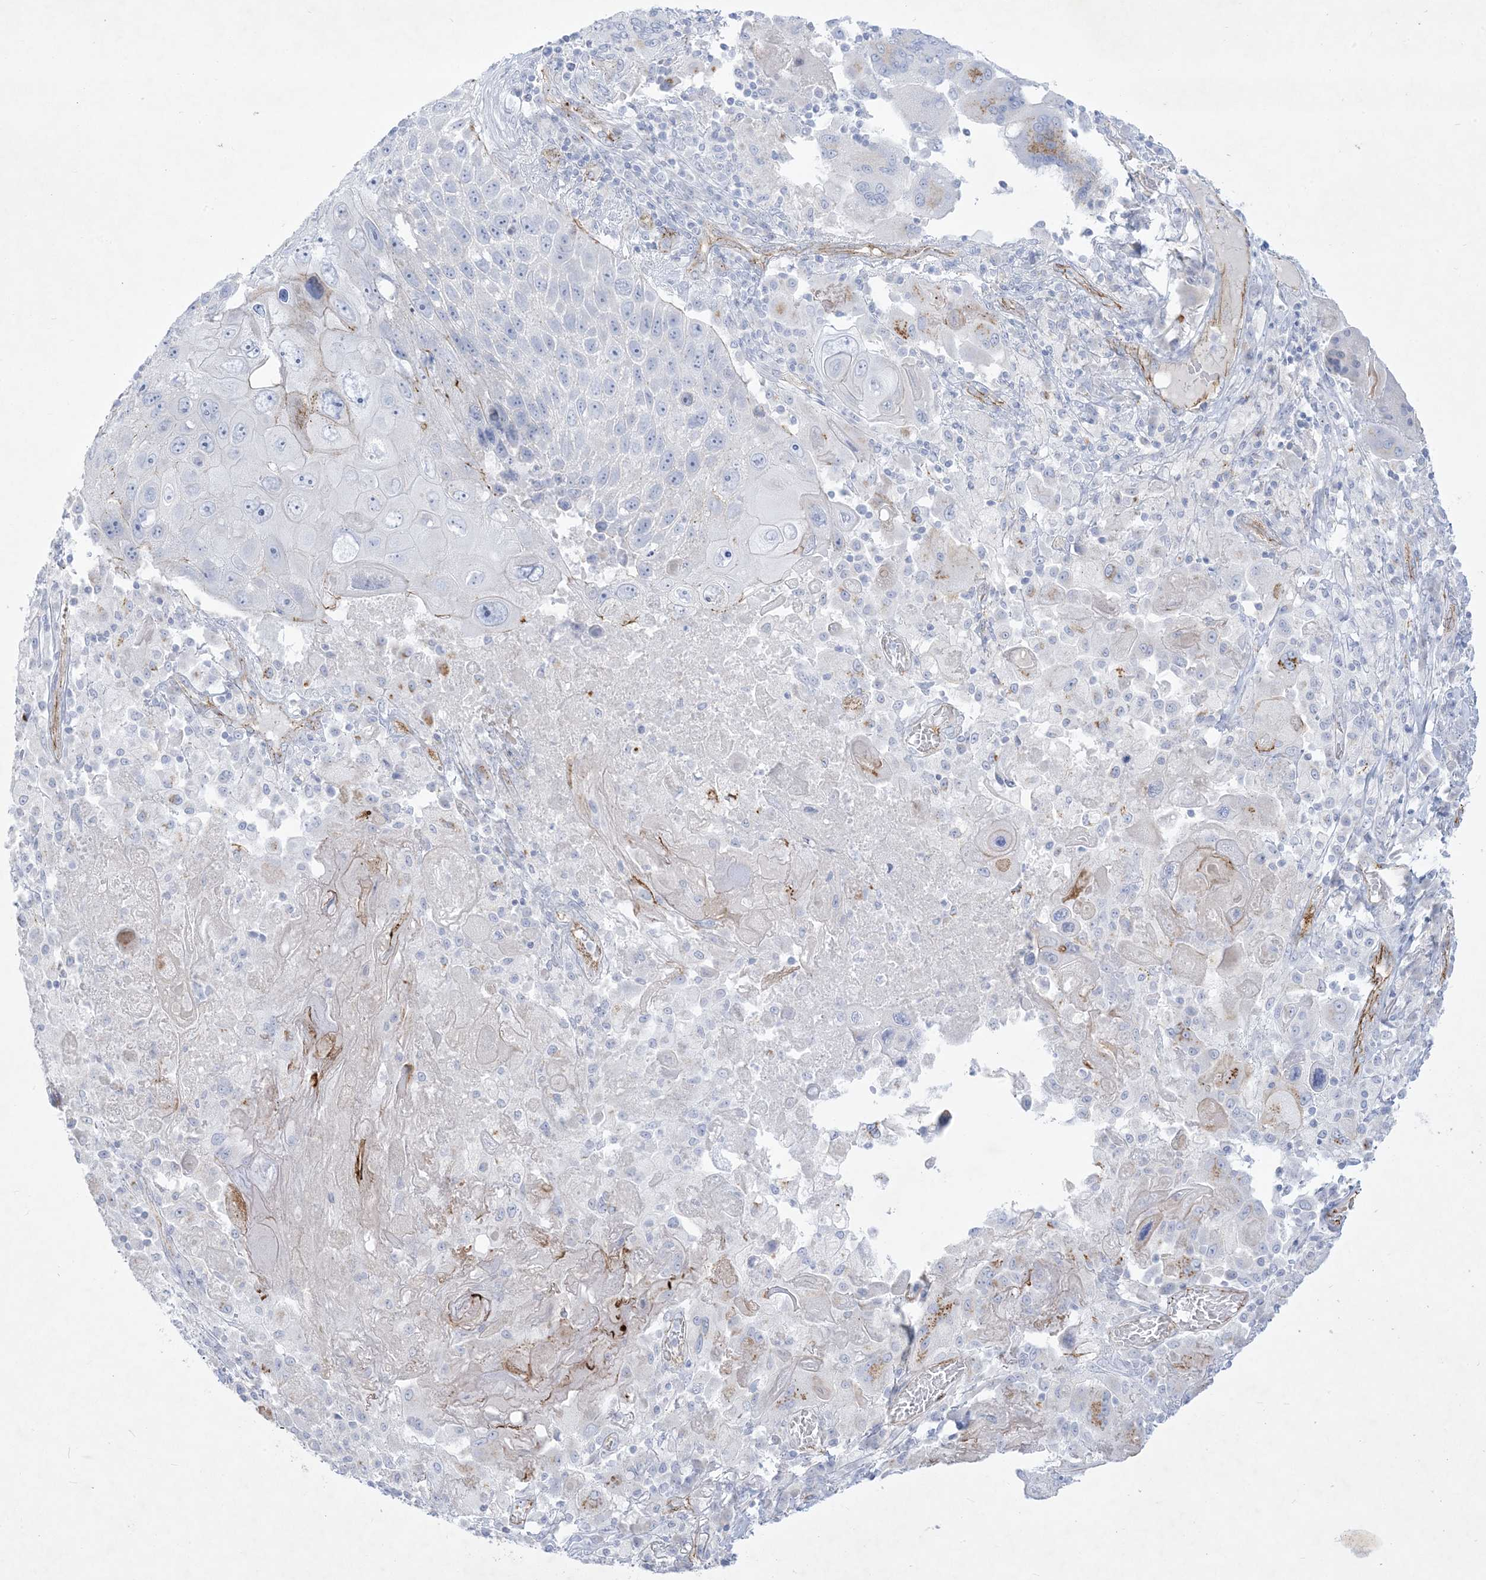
{"staining": {"intensity": "negative", "quantity": "none", "location": "none"}, "tissue": "lung cancer", "cell_type": "Tumor cells", "image_type": "cancer", "snomed": [{"axis": "morphology", "description": "Squamous cell carcinoma, NOS"}, {"axis": "topography", "description": "Lung"}], "caption": "The image shows no significant positivity in tumor cells of lung cancer.", "gene": "B3GNT7", "patient": {"sex": "male", "age": 61}}